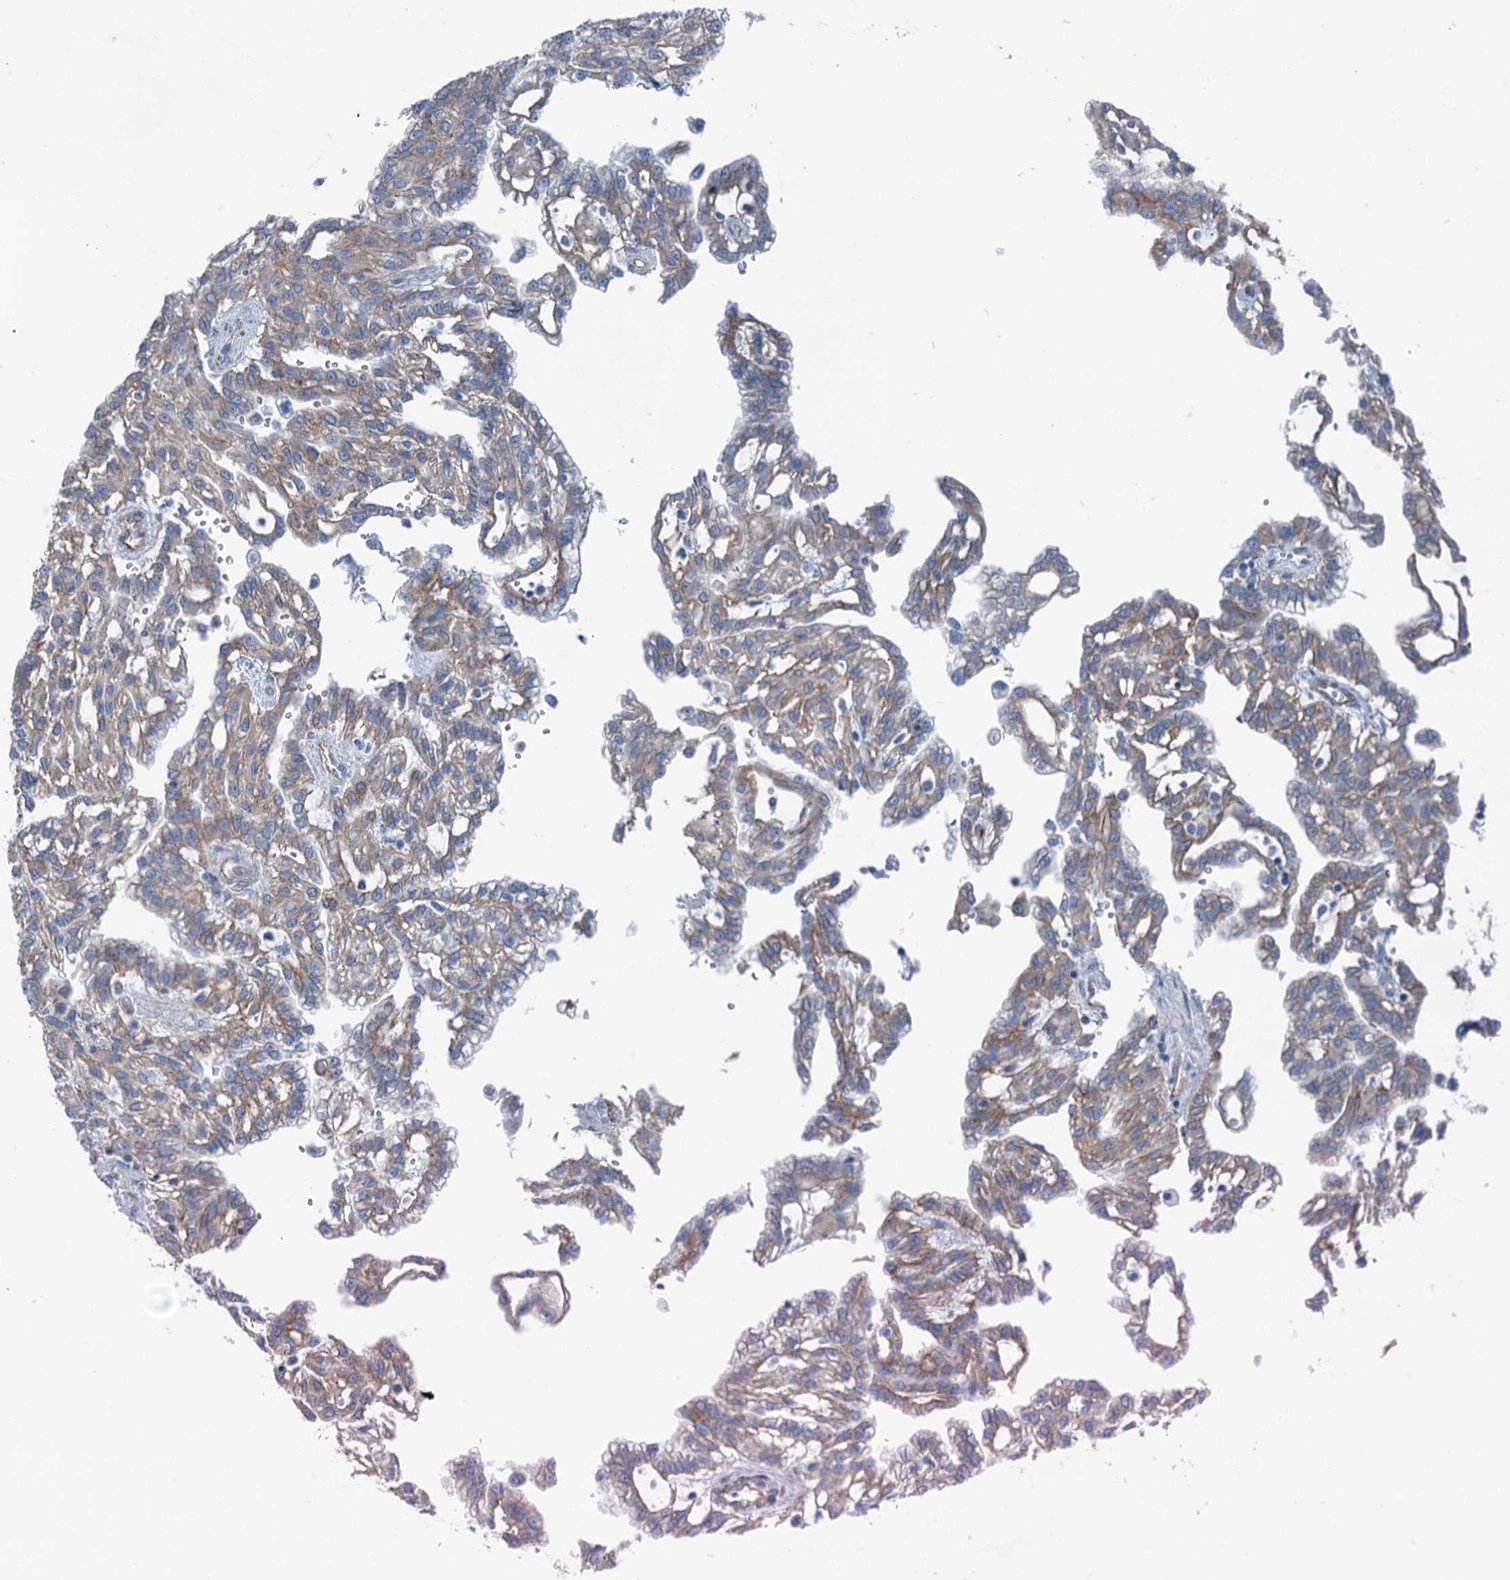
{"staining": {"intensity": "weak", "quantity": ">75%", "location": "cytoplasmic/membranous"}, "tissue": "renal cancer", "cell_type": "Tumor cells", "image_type": "cancer", "snomed": [{"axis": "morphology", "description": "Adenocarcinoma, NOS"}, {"axis": "topography", "description": "Kidney"}], "caption": "The image displays a brown stain indicating the presence of a protein in the cytoplasmic/membranous of tumor cells in renal cancer (adenocarcinoma).", "gene": "CALCOCO1", "patient": {"sex": "male", "age": 63}}